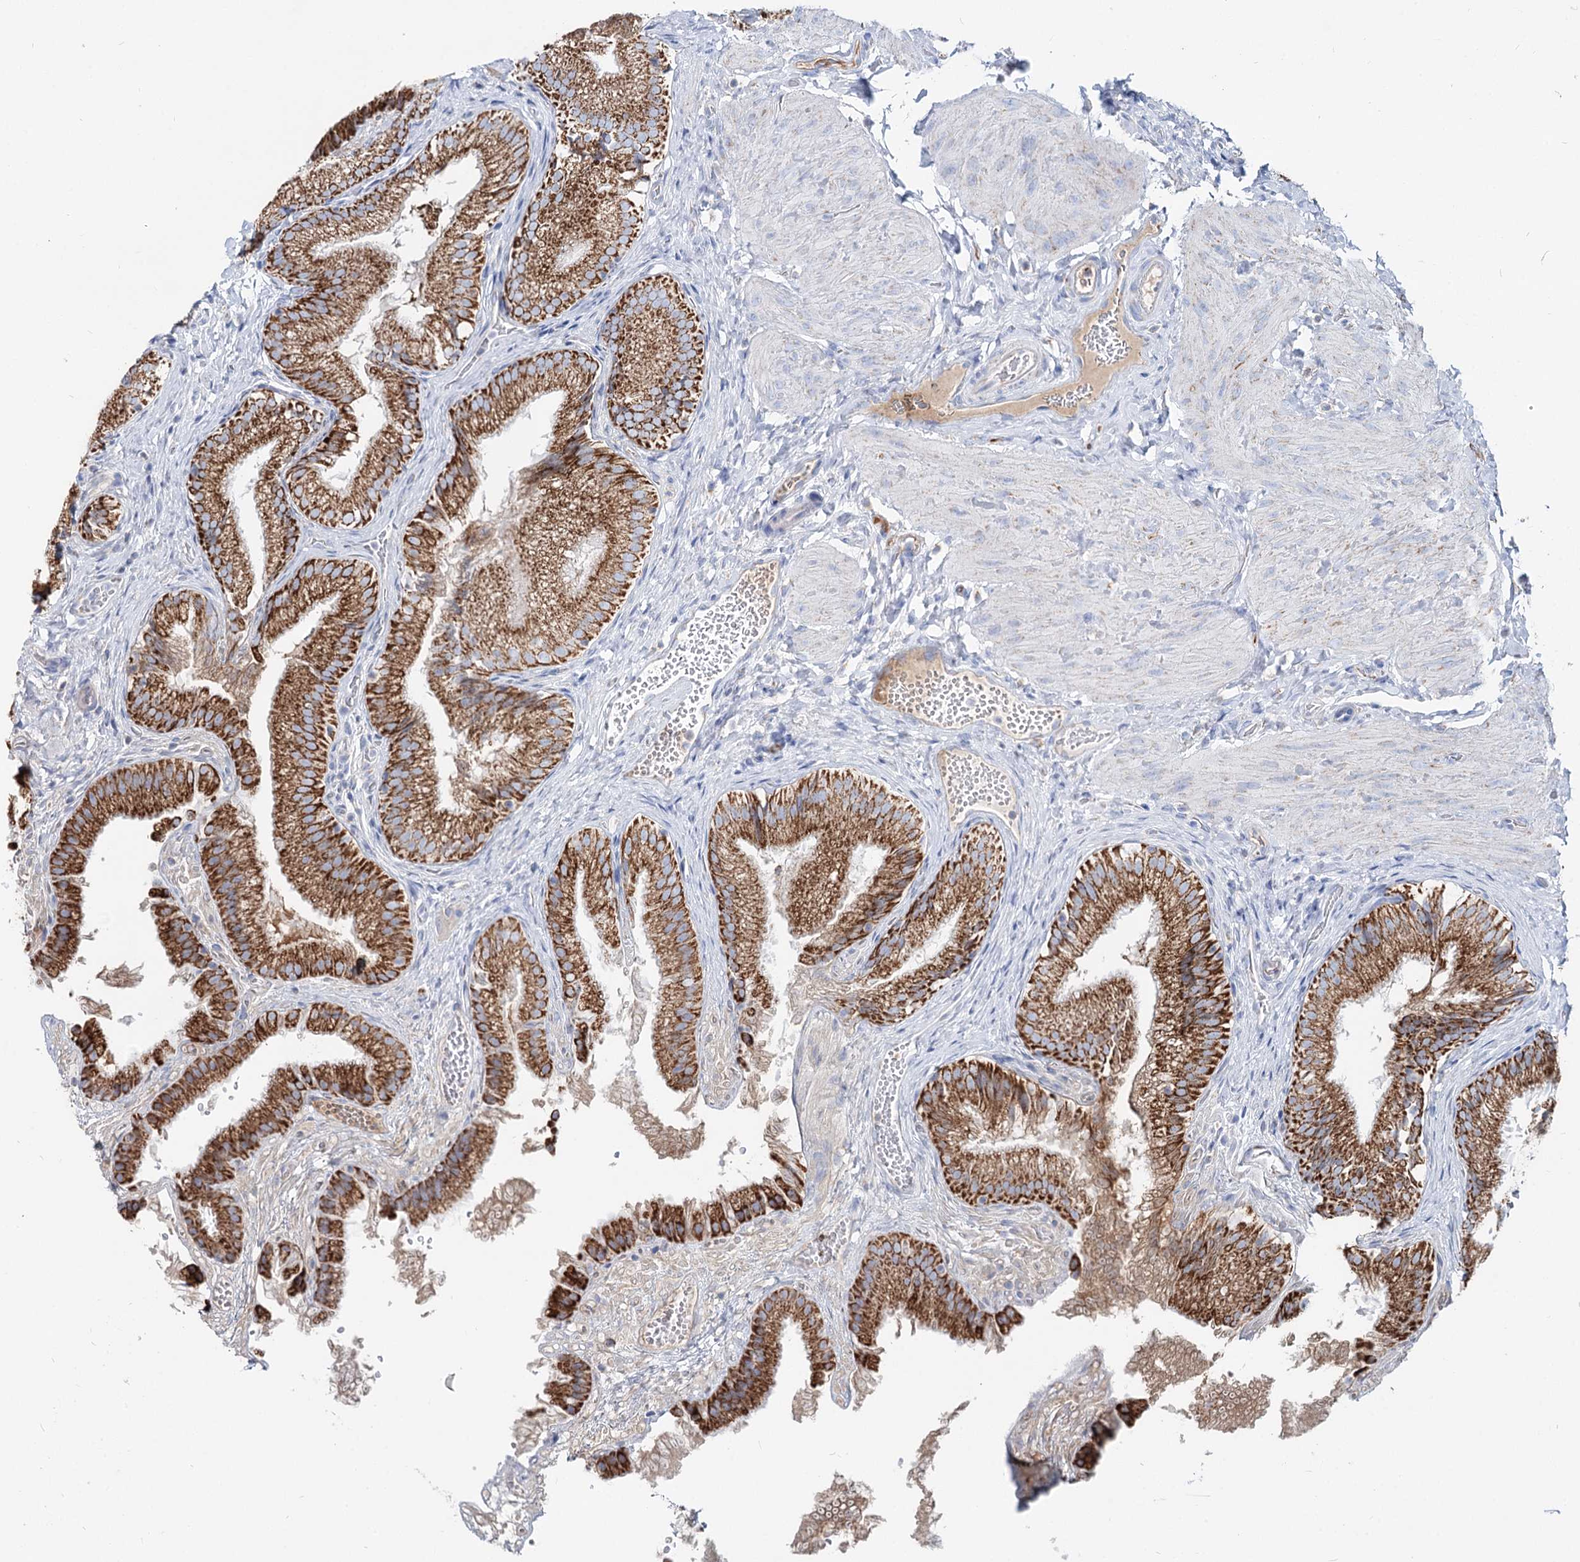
{"staining": {"intensity": "strong", "quantity": ">75%", "location": "cytoplasmic/membranous"}, "tissue": "gallbladder", "cell_type": "Glandular cells", "image_type": "normal", "snomed": [{"axis": "morphology", "description": "Normal tissue, NOS"}, {"axis": "topography", "description": "Gallbladder"}], "caption": "An image of human gallbladder stained for a protein exhibits strong cytoplasmic/membranous brown staining in glandular cells.", "gene": "MCCC2", "patient": {"sex": "female", "age": 30}}